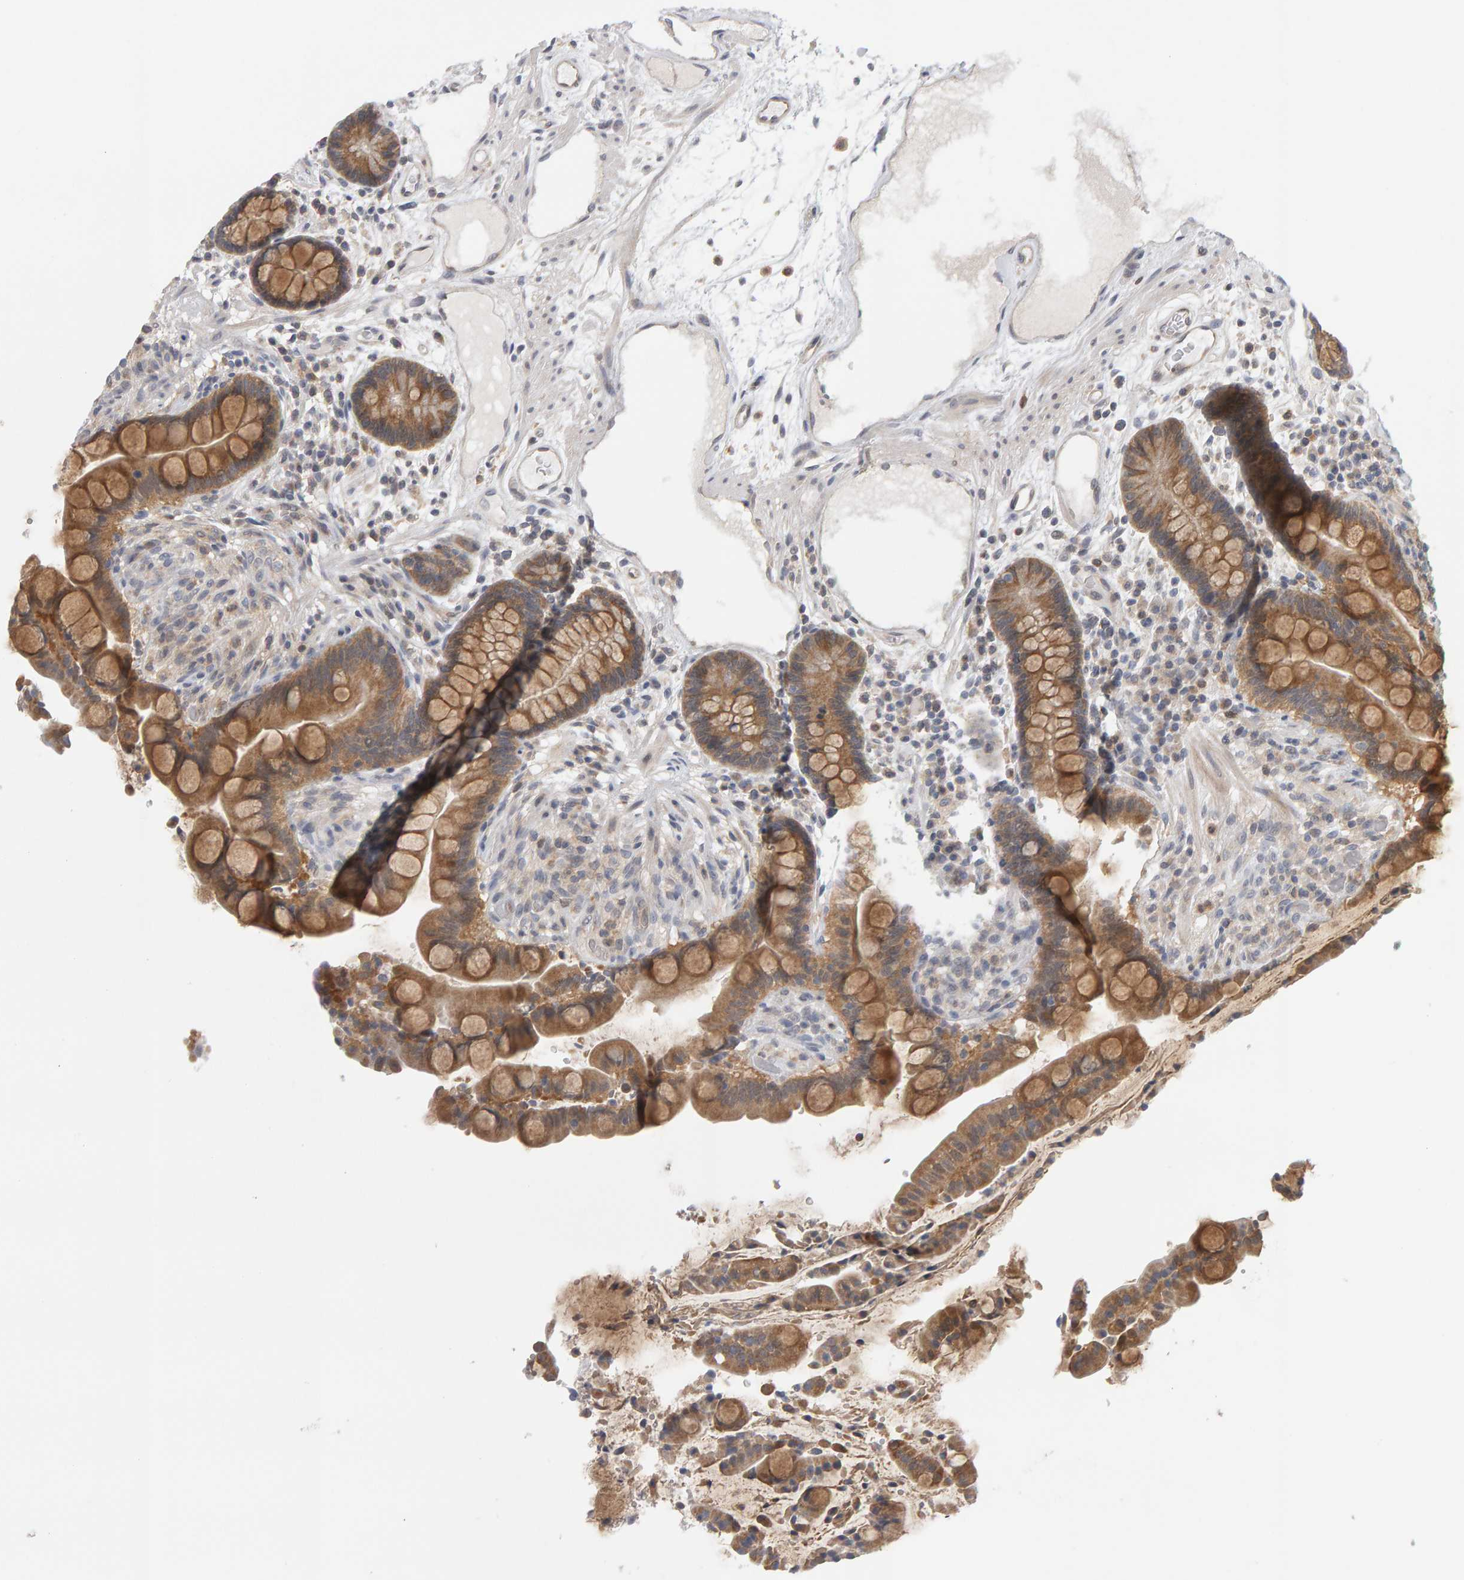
{"staining": {"intensity": "negative", "quantity": "none", "location": "none"}, "tissue": "colon", "cell_type": "Endothelial cells", "image_type": "normal", "snomed": [{"axis": "morphology", "description": "Normal tissue, NOS"}, {"axis": "topography", "description": "Colon"}], "caption": "DAB (3,3'-diaminobenzidine) immunohistochemical staining of unremarkable human colon shows no significant staining in endothelial cells.", "gene": "MSRA", "patient": {"sex": "male", "age": 73}}